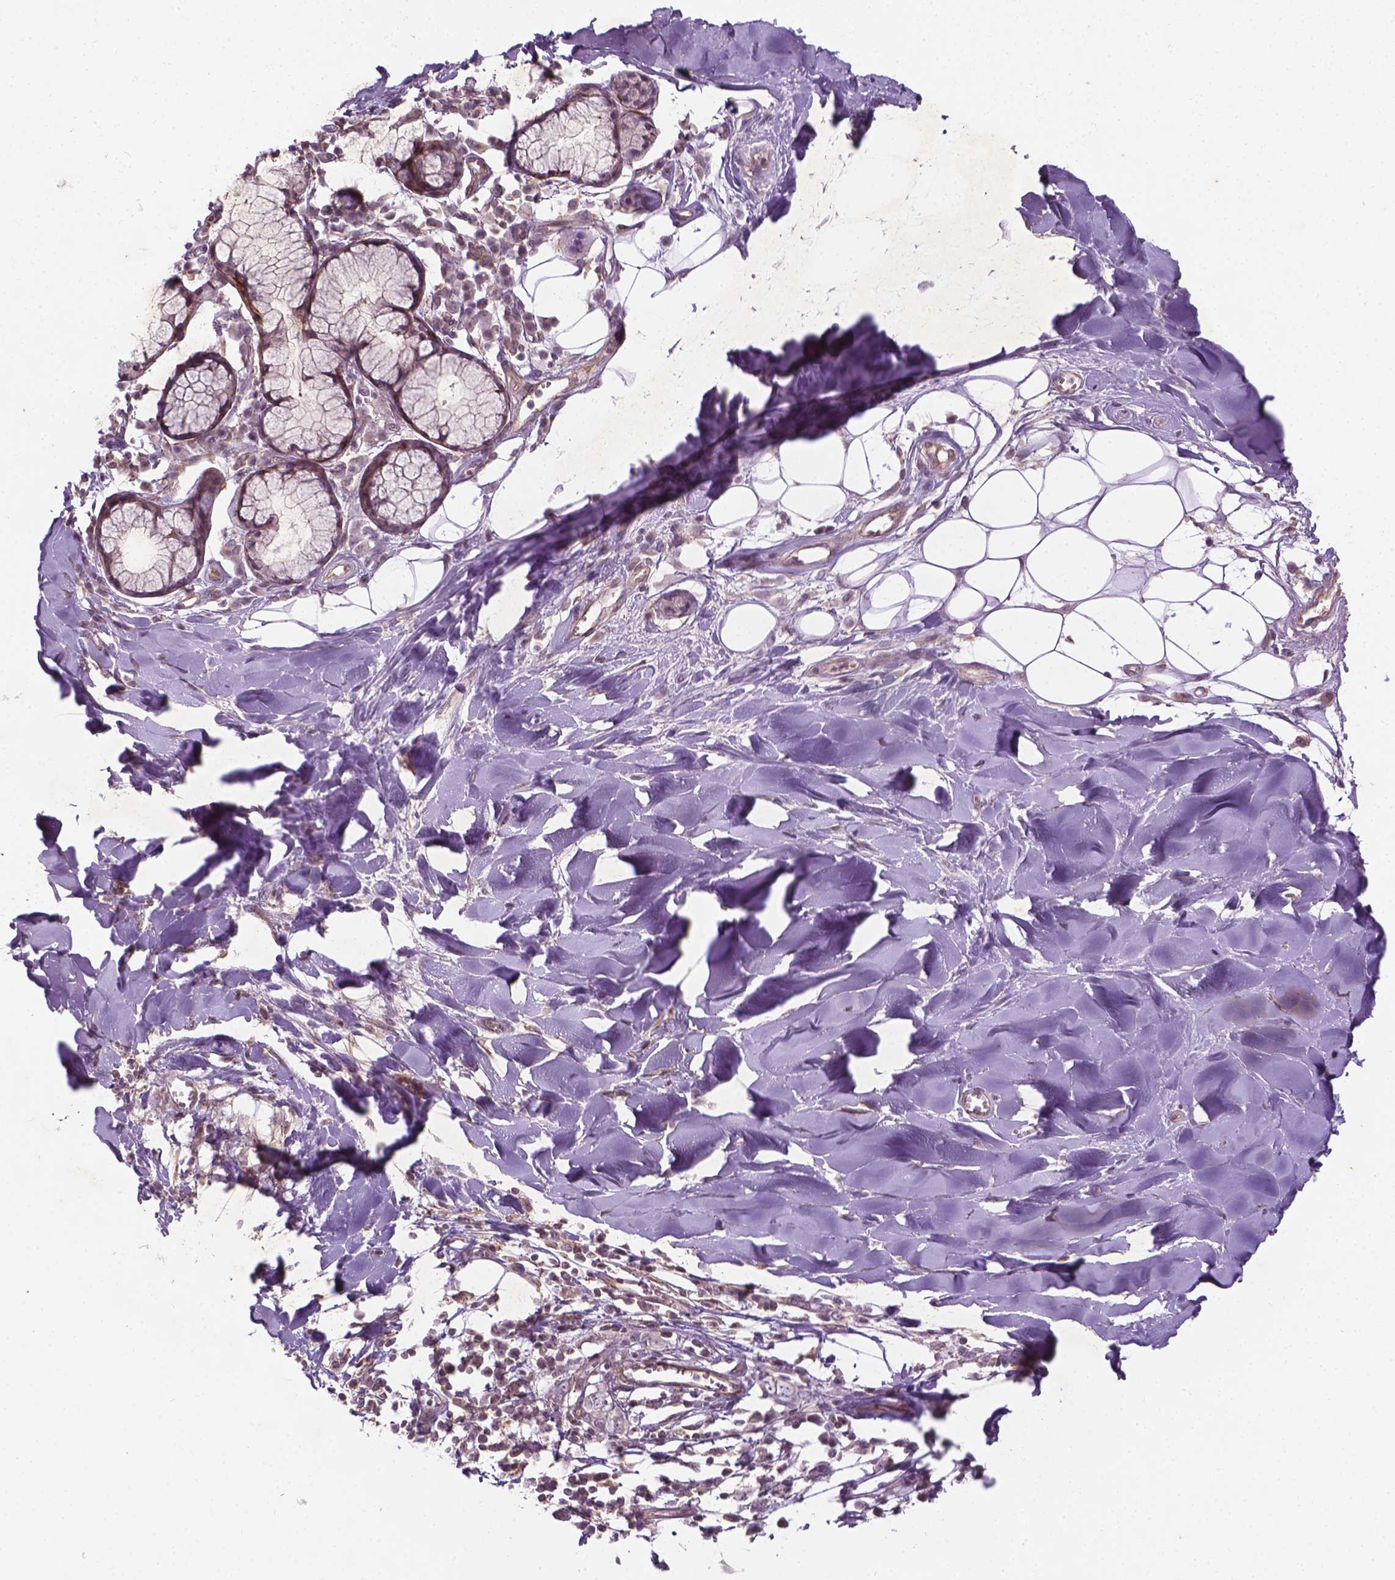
{"staining": {"intensity": "negative", "quantity": "none", "location": "none"}, "tissue": "adipose tissue", "cell_type": "Adipocytes", "image_type": "normal", "snomed": [{"axis": "morphology", "description": "Normal tissue, NOS"}, {"axis": "morphology", "description": "Squamous cell carcinoma, NOS"}, {"axis": "topography", "description": "Cartilage tissue"}, {"axis": "topography", "description": "Bronchus"}, {"axis": "topography", "description": "Lung"}], "caption": "An image of adipose tissue stained for a protein demonstrates no brown staining in adipocytes.", "gene": "TCHP", "patient": {"sex": "male", "age": 66}}